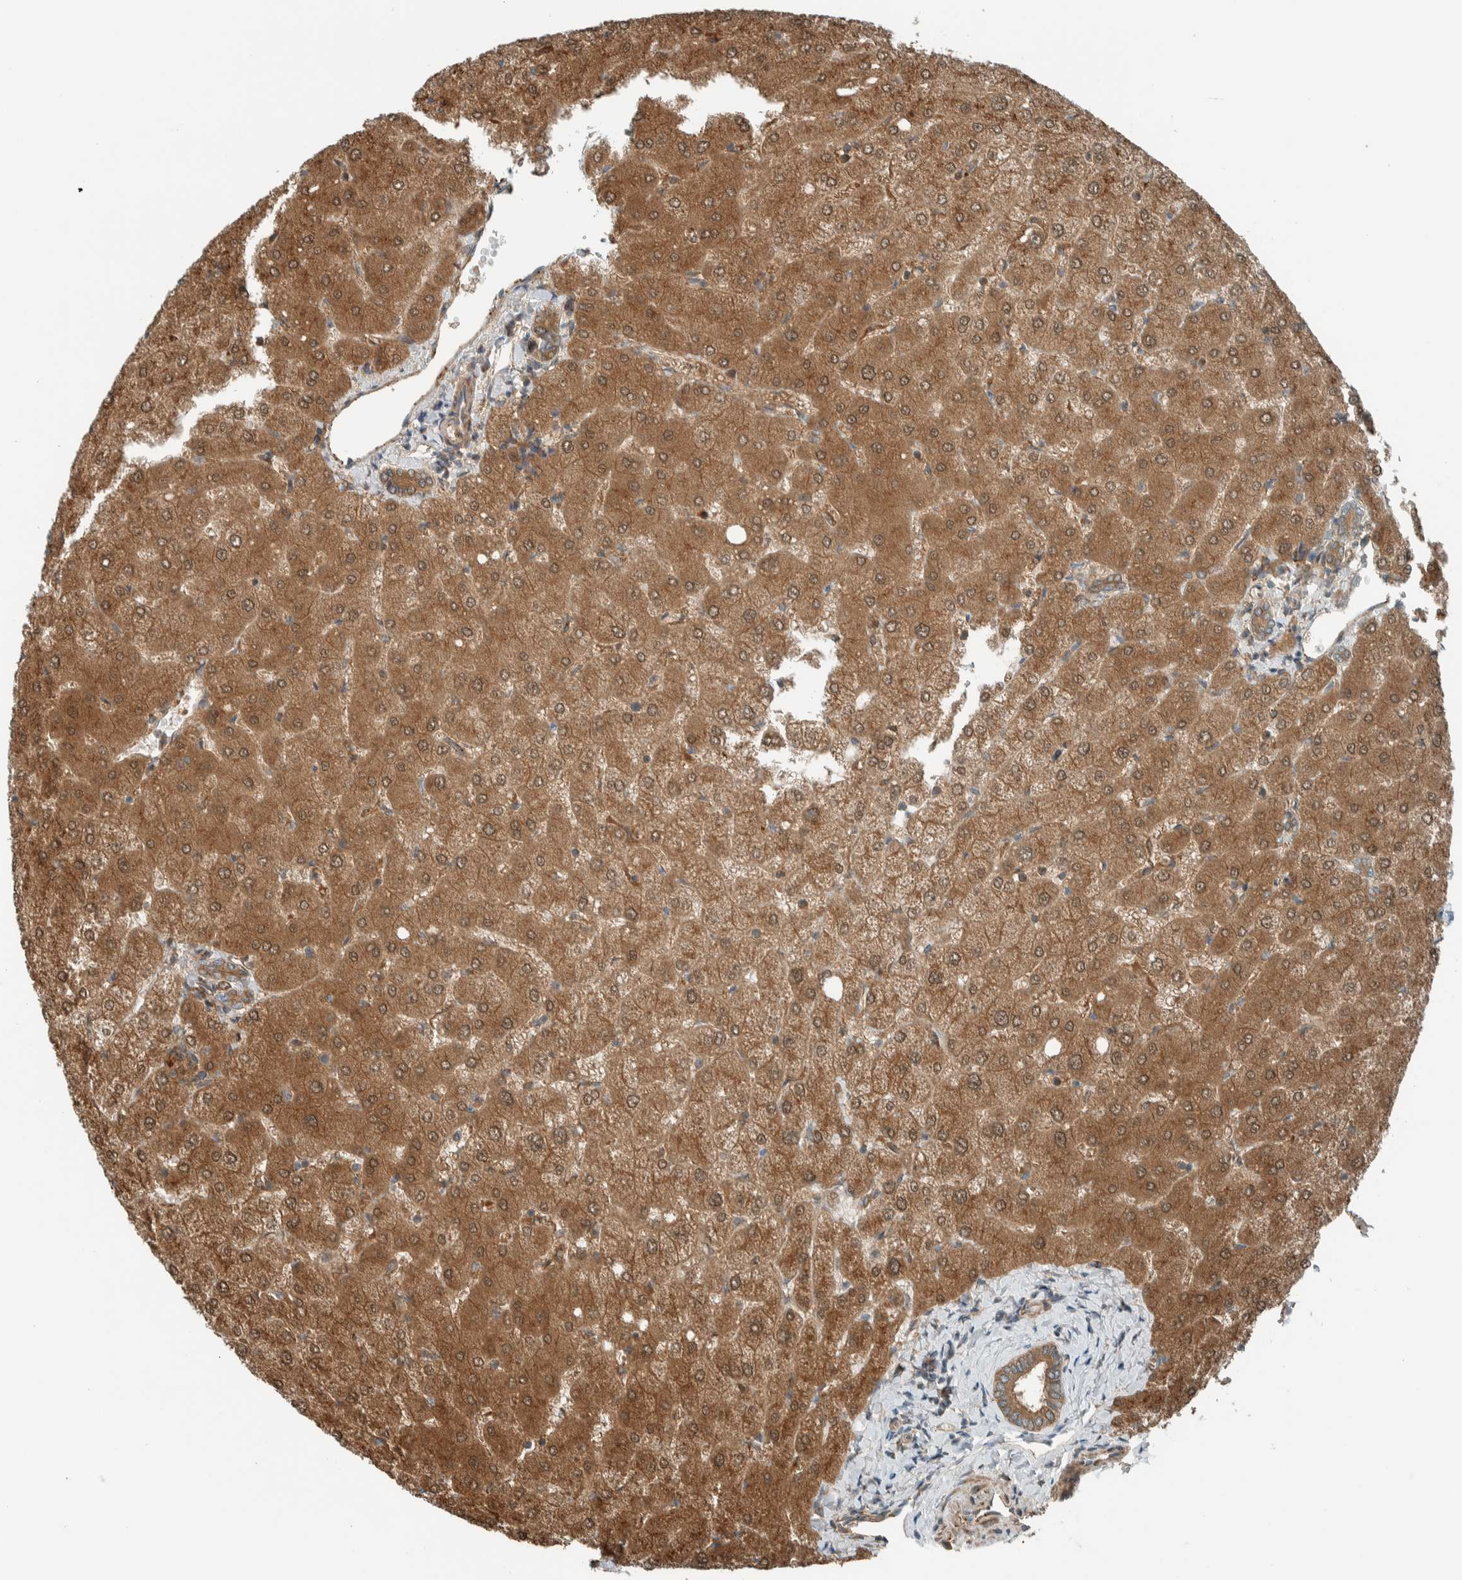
{"staining": {"intensity": "moderate", "quantity": ">75%", "location": "cytoplasmic/membranous"}, "tissue": "liver", "cell_type": "Cholangiocytes", "image_type": "normal", "snomed": [{"axis": "morphology", "description": "Normal tissue, NOS"}, {"axis": "topography", "description": "Liver"}], "caption": "The immunohistochemical stain shows moderate cytoplasmic/membranous expression in cholangiocytes of unremarkable liver.", "gene": "EXOC7", "patient": {"sex": "female", "age": 54}}